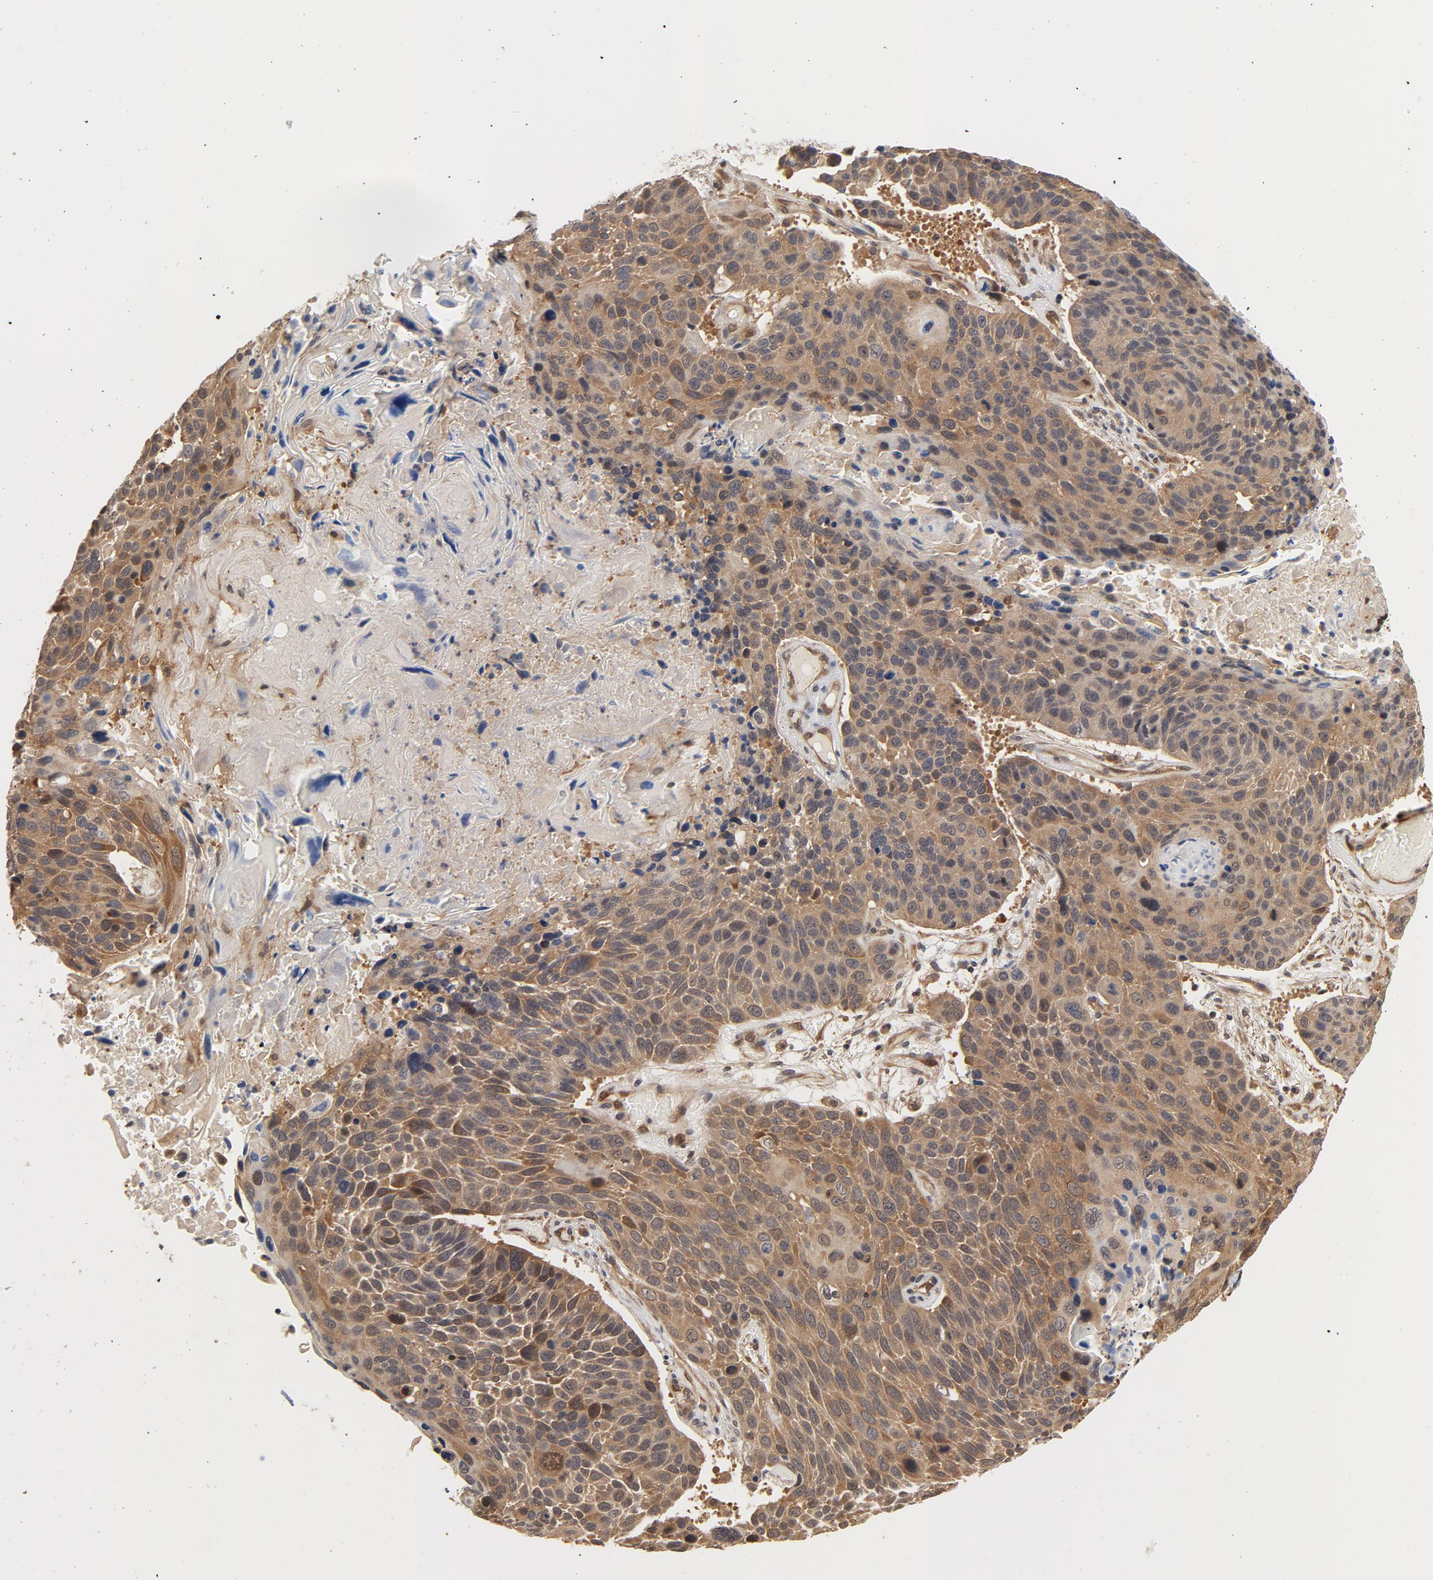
{"staining": {"intensity": "moderate", "quantity": ">75%", "location": "cytoplasmic/membranous"}, "tissue": "lung cancer", "cell_type": "Tumor cells", "image_type": "cancer", "snomed": [{"axis": "morphology", "description": "Squamous cell carcinoma, NOS"}, {"axis": "topography", "description": "Lung"}], "caption": "Immunohistochemical staining of human lung squamous cell carcinoma shows medium levels of moderate cytoplasmic/membranous expression in approximately >75% of tumor cells.", "gene": "CDC37", "patient": {"sex": "male", "age": 68}}